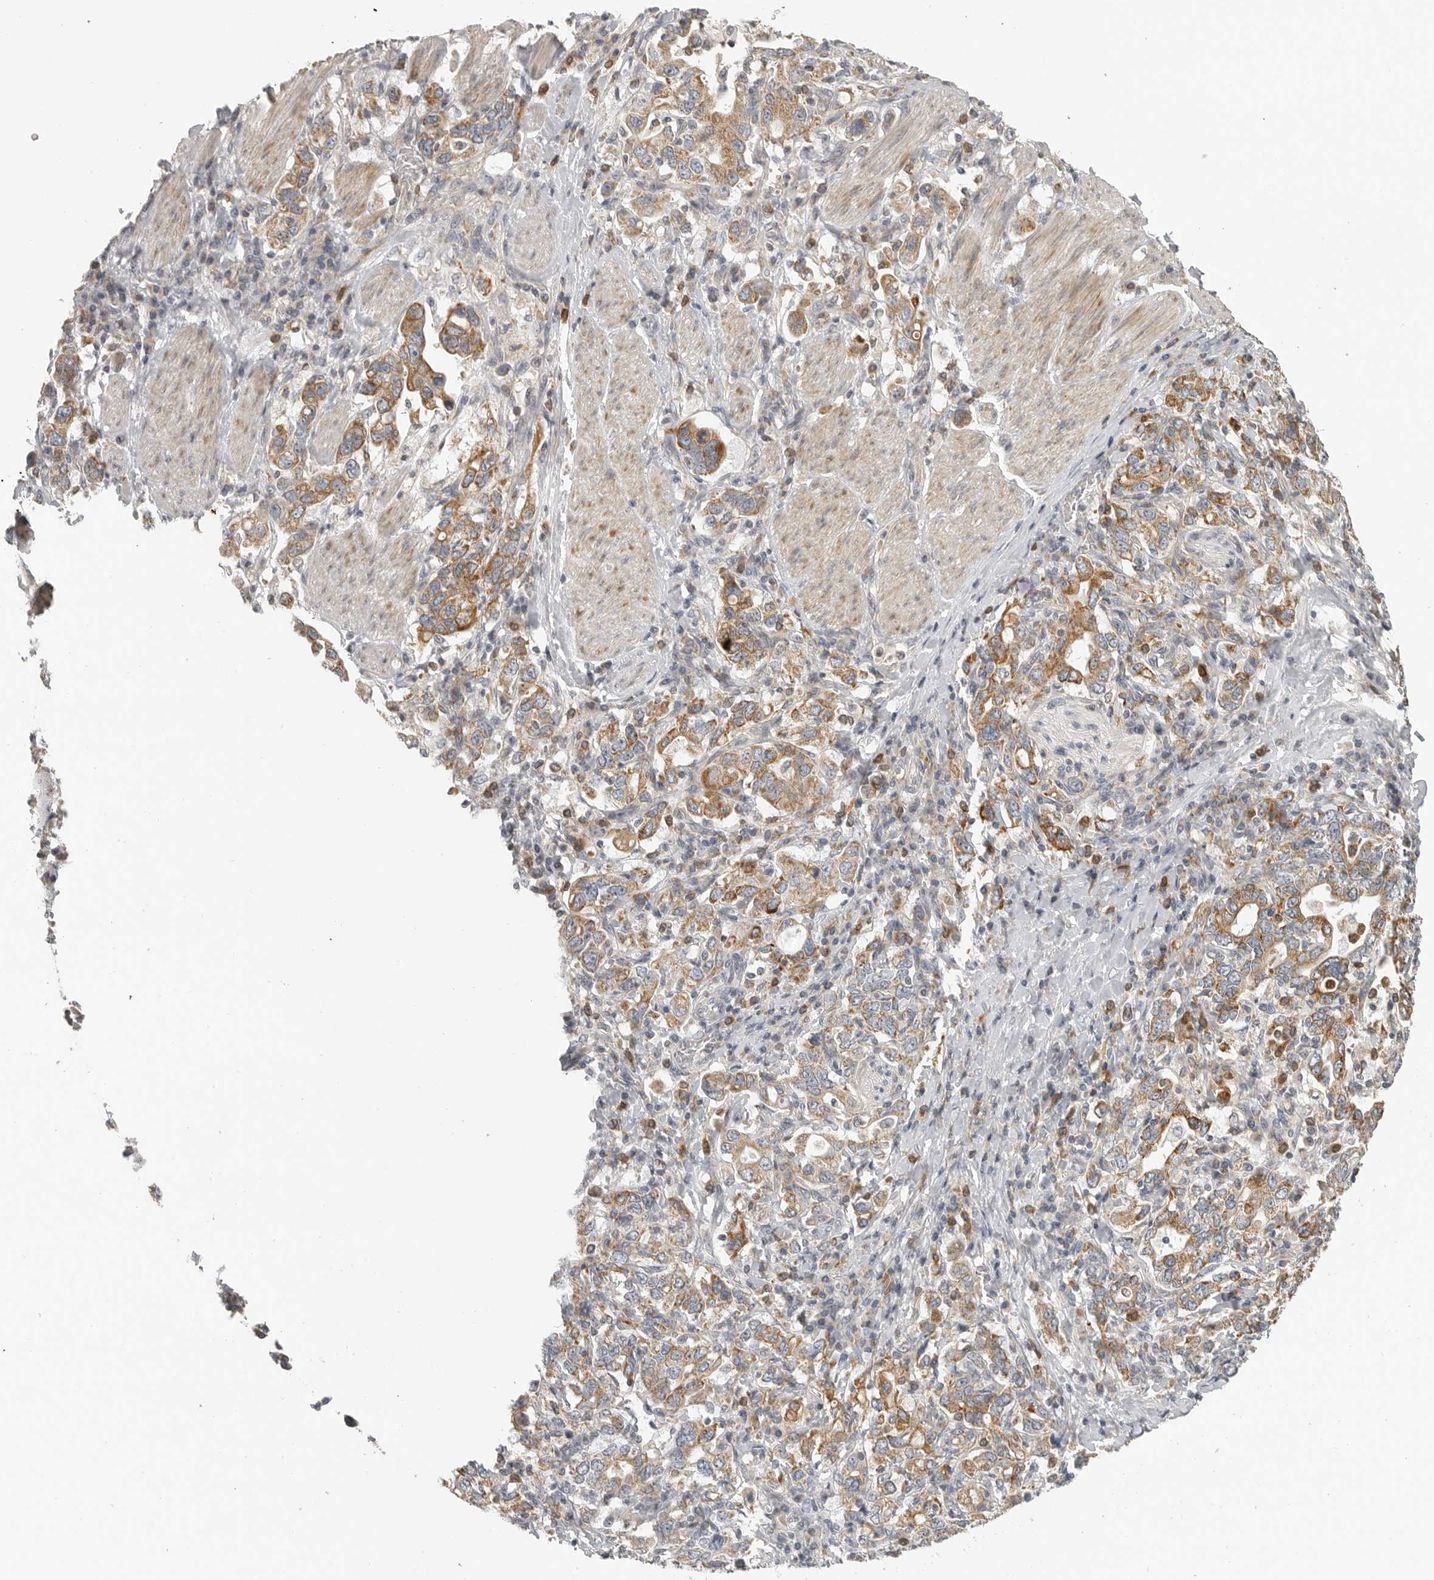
{"staining": {"intensity": "moderate", "quantity": ">75%", "location": "cytoplasmic/membranous"}, "tissue": "stomach cancer", "cell_type": "Tumor cells", "image_type": "cancer", "snomed": [{"axis": "morphology", "description": "Adenocarcinoma, NOS"}, {"axis": "topography", "description": "Stomach, upper"}], "caption": "Immunohistochemistry (IHC) image of human adenocarcinoma (stomach) stained for a protein (brown), which shows medium levels of moderate cytoplasmic/membranous positivity in about >75% of tumor cells.", "gene": "RXFP3", "patient": {"sex": "male", "age": 62}}